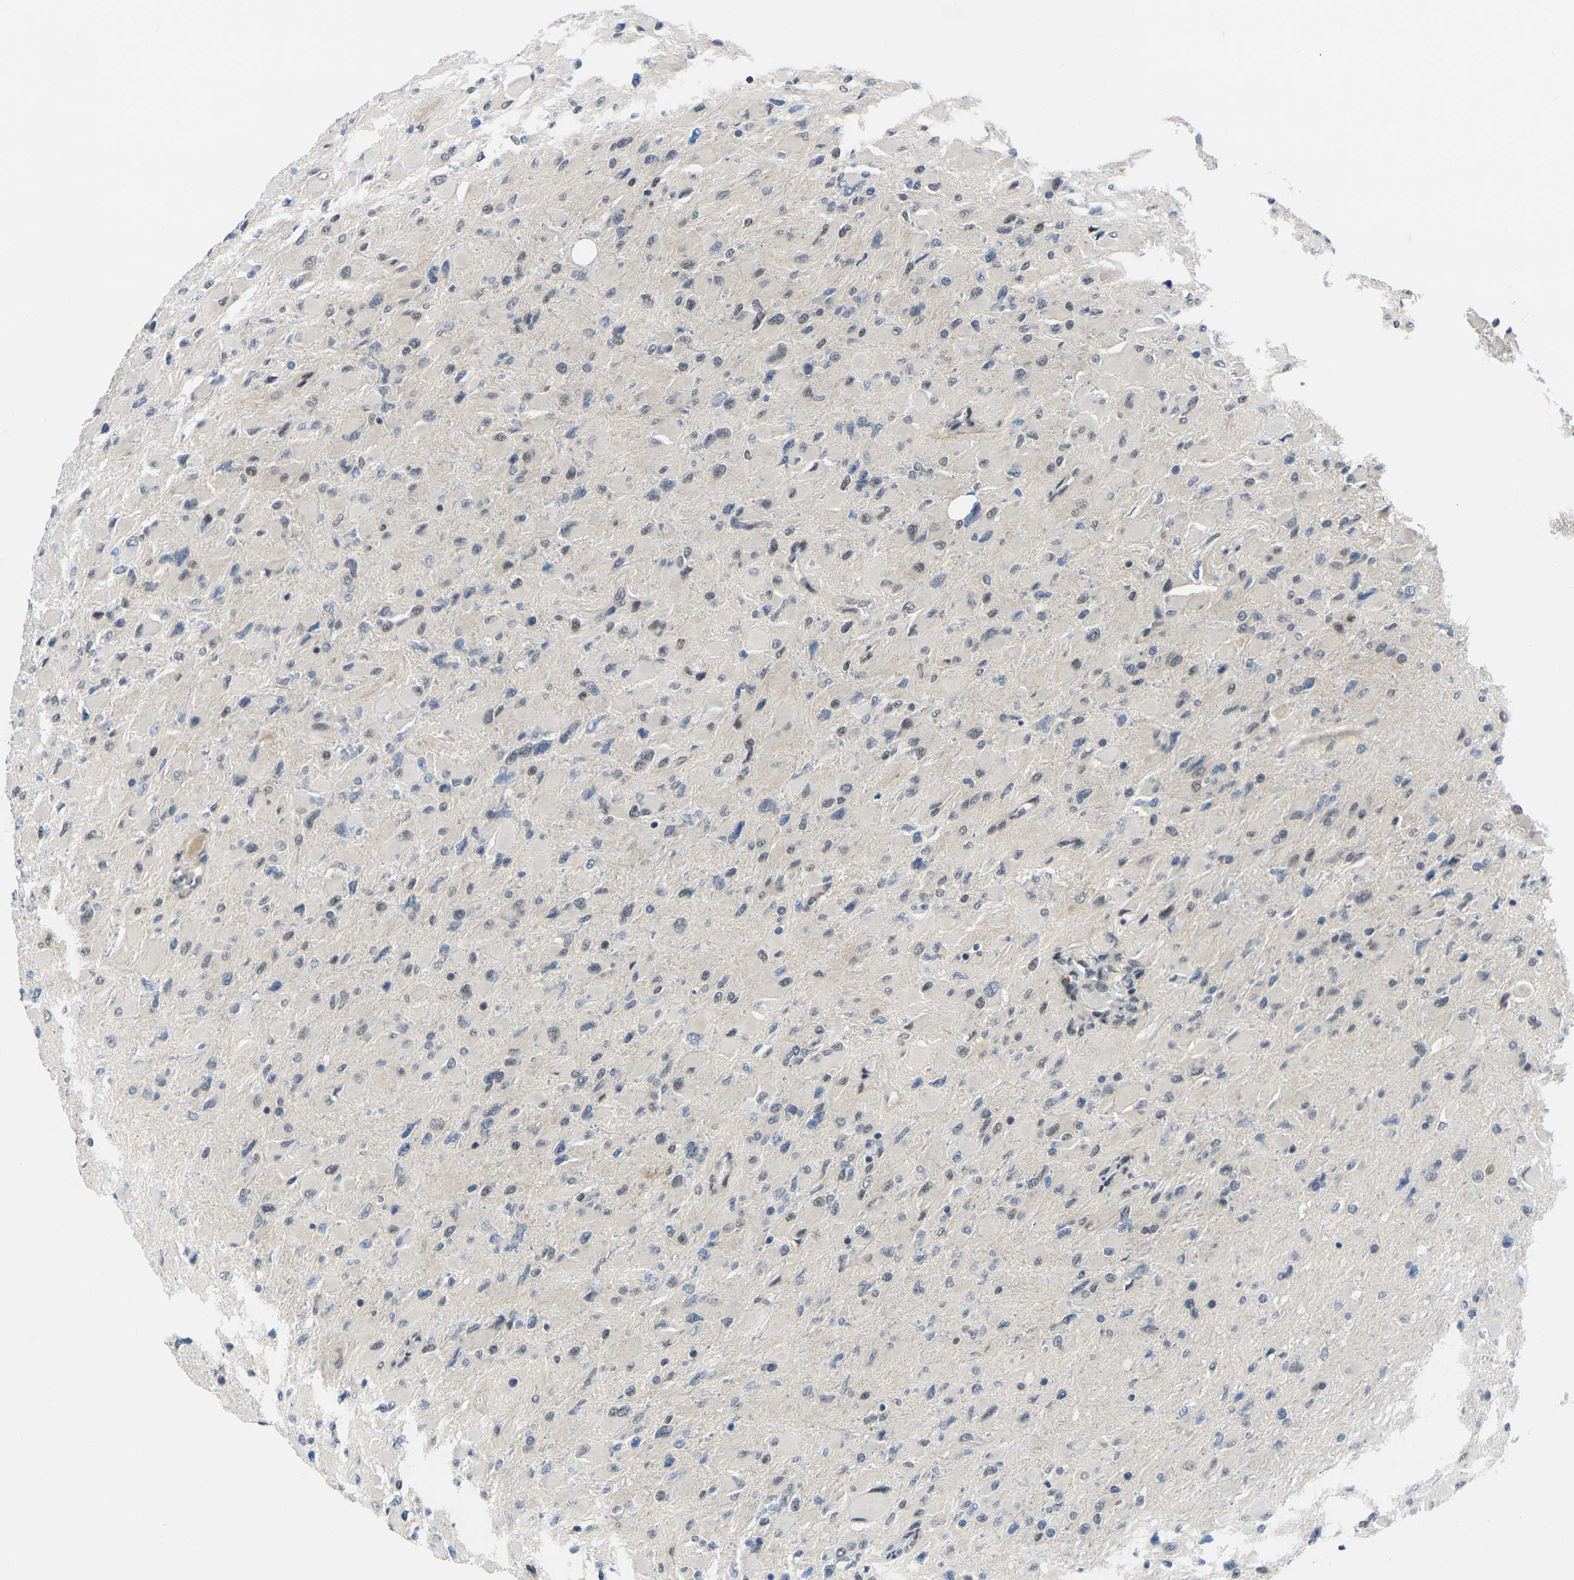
{"staining": {"intensity": "weak", "quantity": "<25%", "location": "nuclear"}, "tissue": "glioma", "cell_type": "Tumor cells", "image_type": "cancer", "snomed": [{"axis": "morphology", "description": "Glioma, malignant, High grade"}, {"axis": "topography", "description": "Cerebral cortex"}], "caption": "A histopathology image of glioma stained for a protein displays no brown staining in tumor cells.", "gene": "RBM7", "patient": {"sex": "female", "age": 36}}